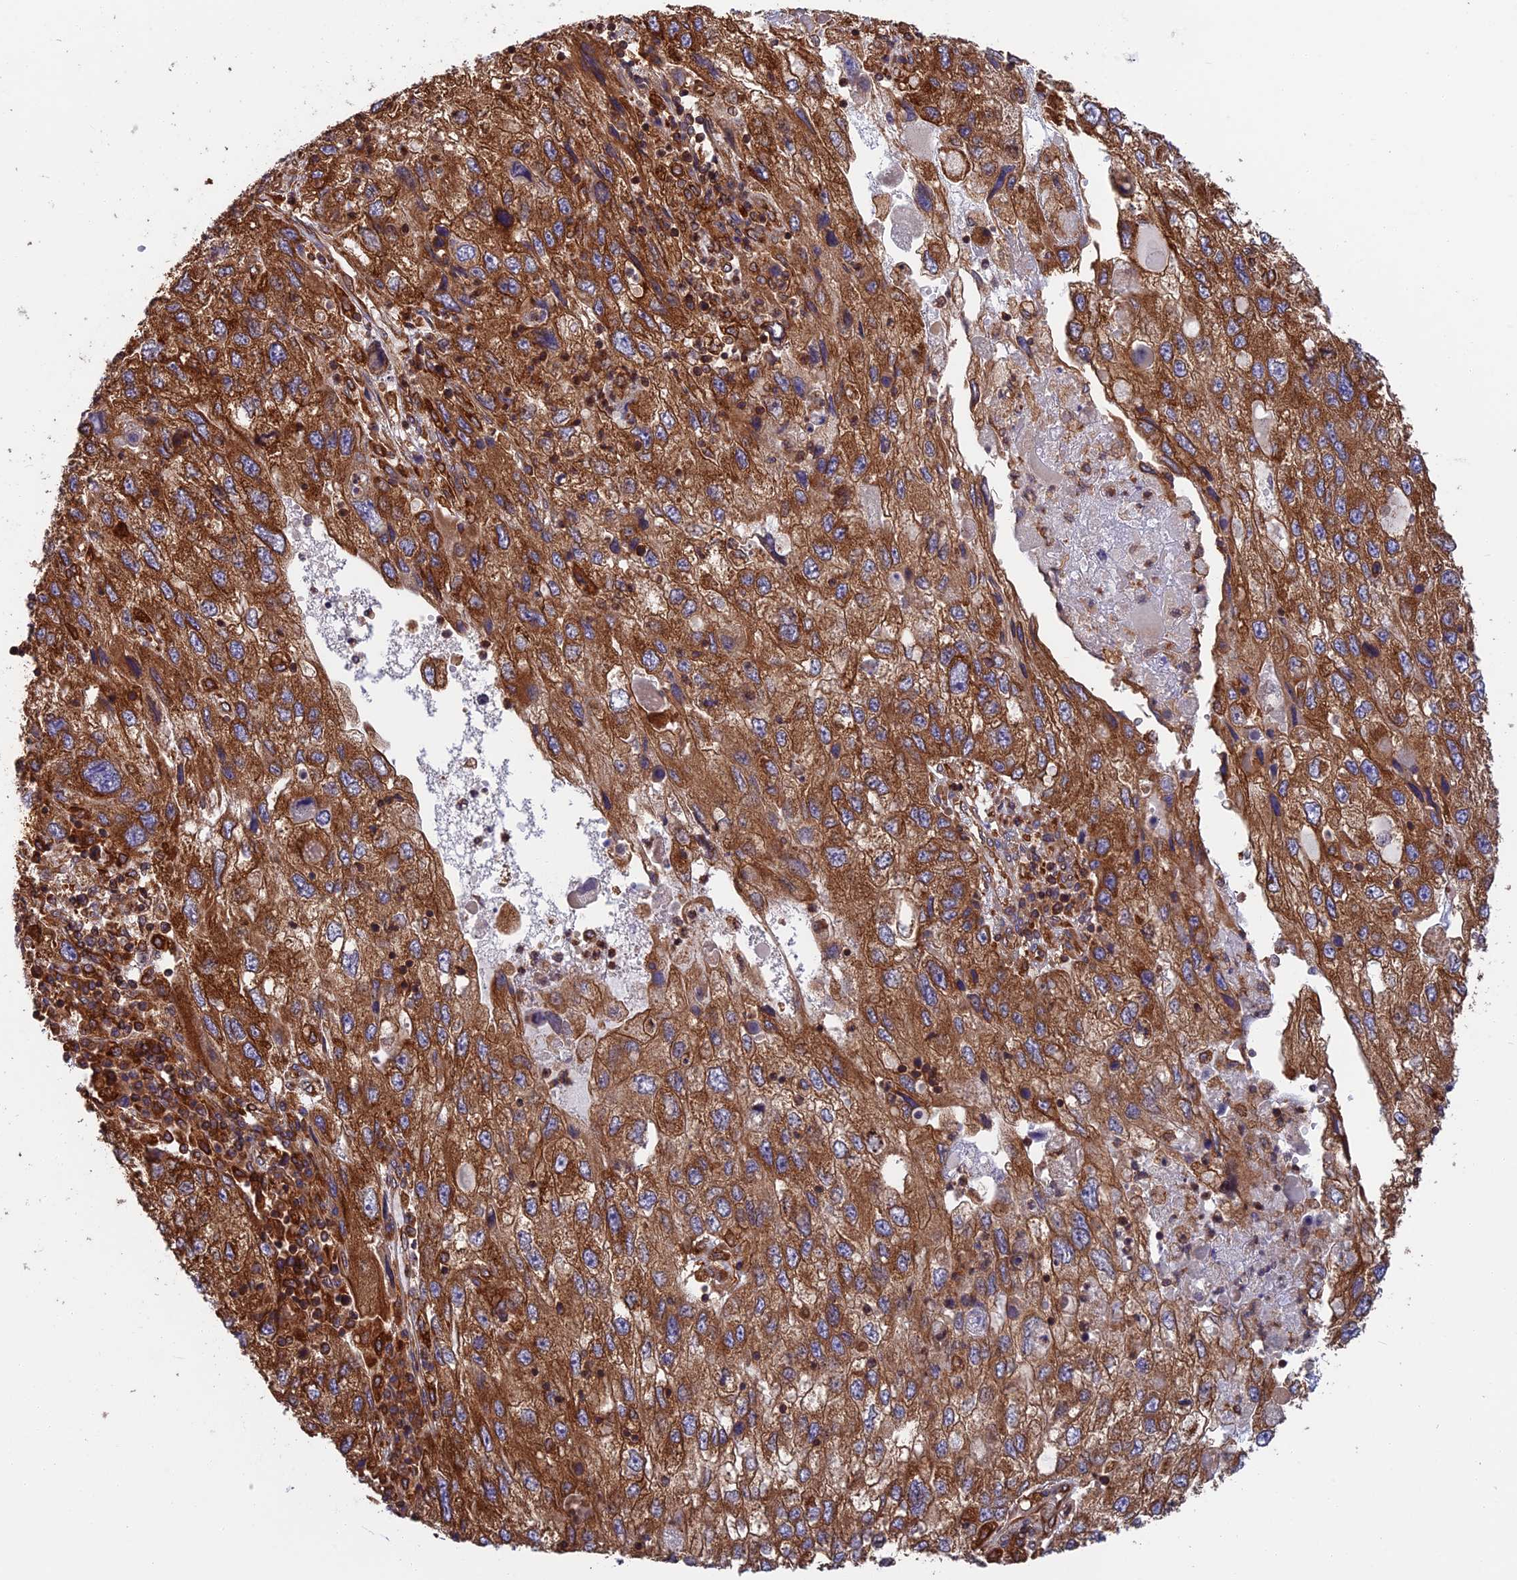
{"staining": {"intensity": "strong", "quantity": ">75%", "location": "cytoplasmic/membranous"}, "tissue": "endometrial cancer", "cell_type": "Tumor cells", "image_type": "cancer", "snomed": [{"axis": "morphology", "description": "Adenocarcinoma, NOS"}, {"axis": "topography", "description": "Endometrium"}], "caption": "Protein analysis of adenocarcinoma (endometrial) tissue demonstrates strong cytoplasmic/membranous expression in about >75% of tumor cells. (IHC, brightfield microscopy, high magnification).", "gene": "WDR1", "patient": {"sex": "female", "age": 49}}